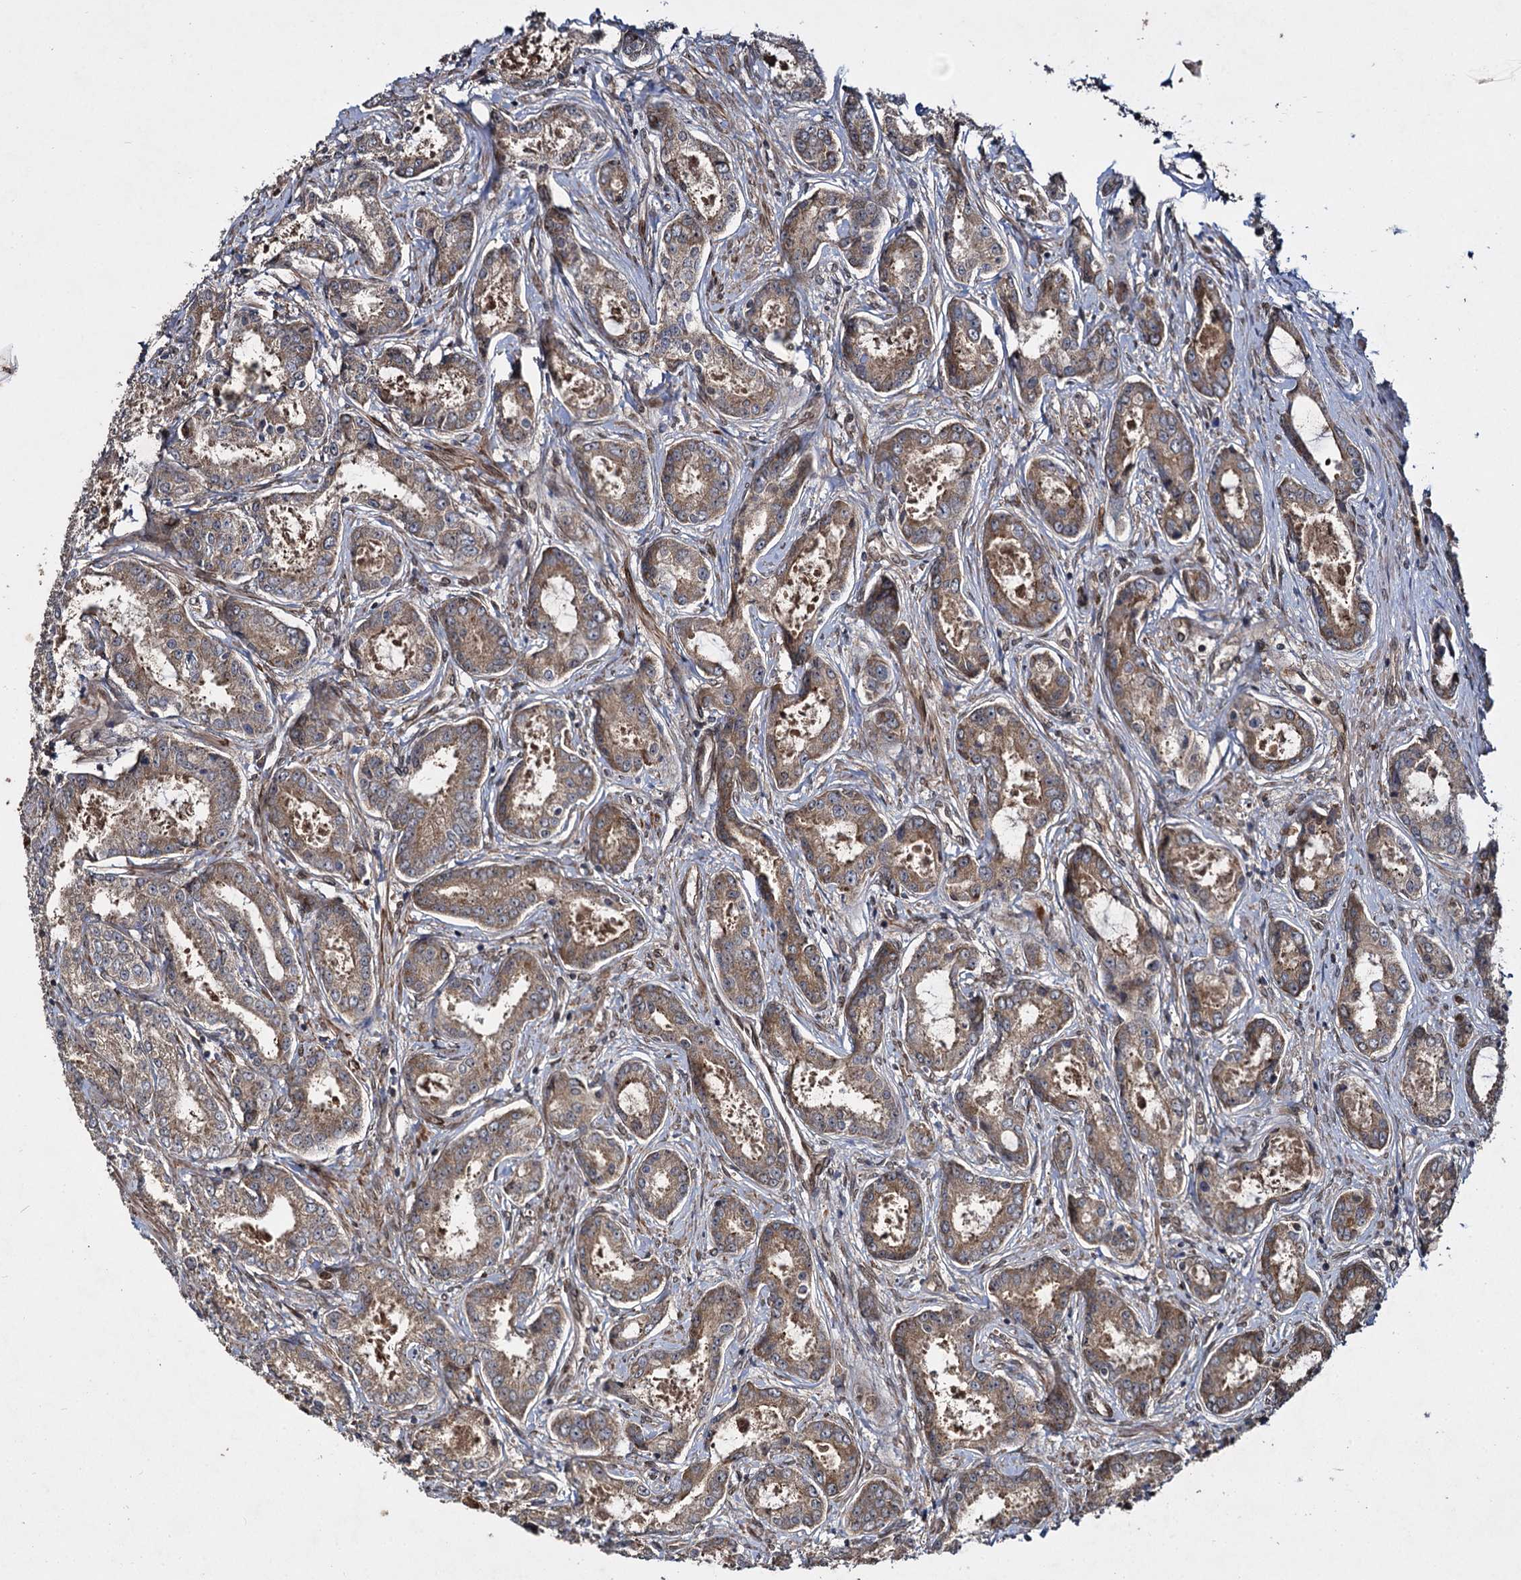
{"staining": {"intensity": "moderate", "quantity": ">75%", "location": "cytoplasmic/membranous"}, "tissue": "prostate cancer", "cell_type": "Tumor cells", "image_type": "cancer", "snomed": [{"axis": "morphology", "description": "Adenocarcinoma, Low grade"}, {"axis": "topography", "description": "Prostate"}], "caption": "Prostate adenocarcinoma (low-grade) tissue demonstrates moderate cytoplasmic/membranous staining in about >75% of tumor cells, visualized by immunohistochemistry.", "gene": "DCP1B", "patient": {"sex": "male", "age": 68}}